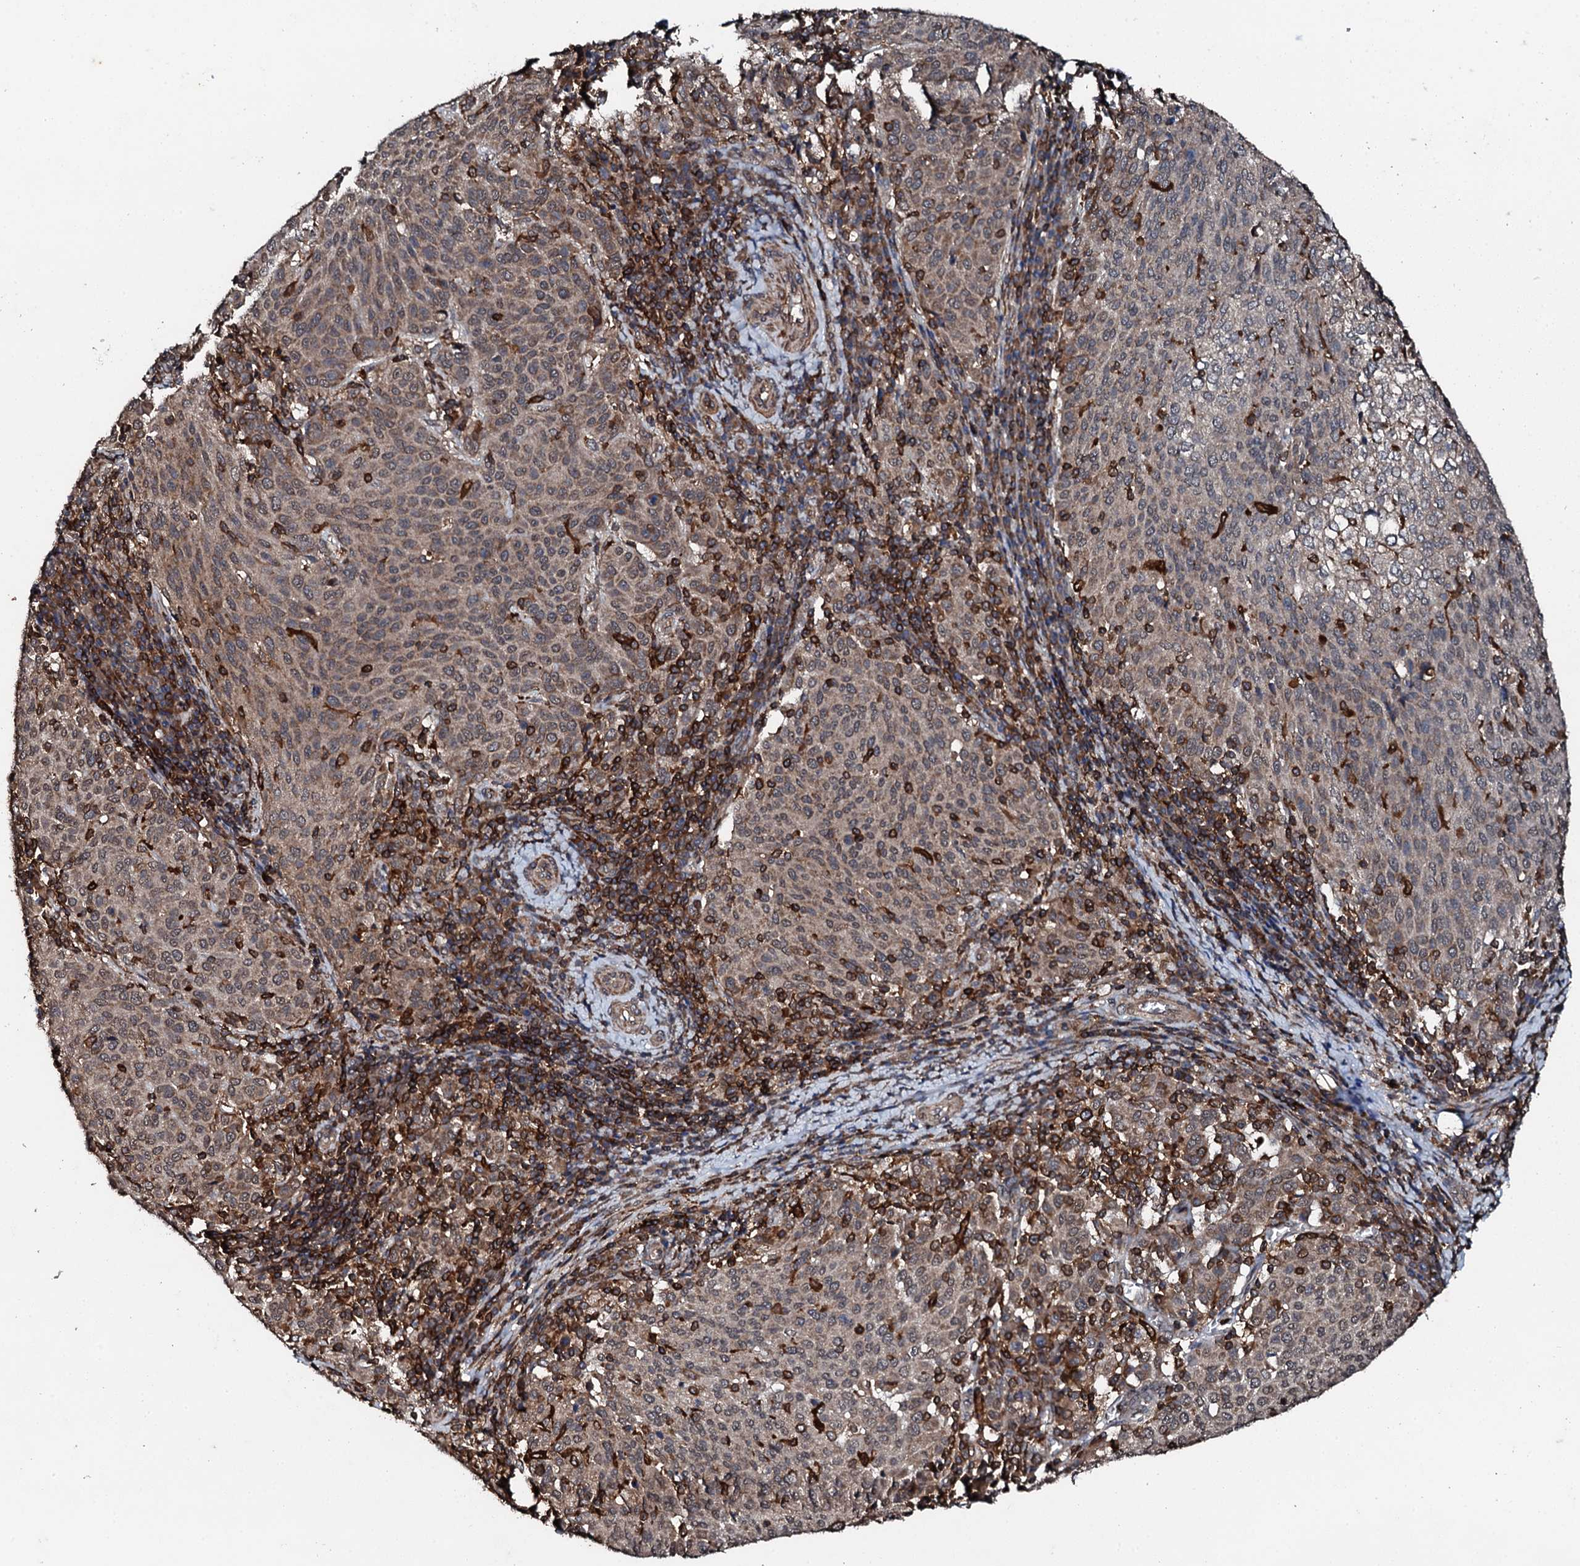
{"staining": {"intensity": "weak", "quantity": ">75%", "location": "cytoplasmic/membranous"}, "tissue": "cervical cancer", "cell_type": "Tumor cells", "image_type": "cancer", "snomed": [{"axis": "morphology", "description": "Squamous cell carcinoma, NOS"}, {"axis": "topography", "description": "Cervix"}], "caption": "Weak cytoplasmic/membranous positivity for a protein is identified in about >75% of tumor cells of cervical squamous cell carcinoma using immunohistochemistry (IHC).", "gene": "EDC4", "patient": {"sex": "female", "age": 46}}